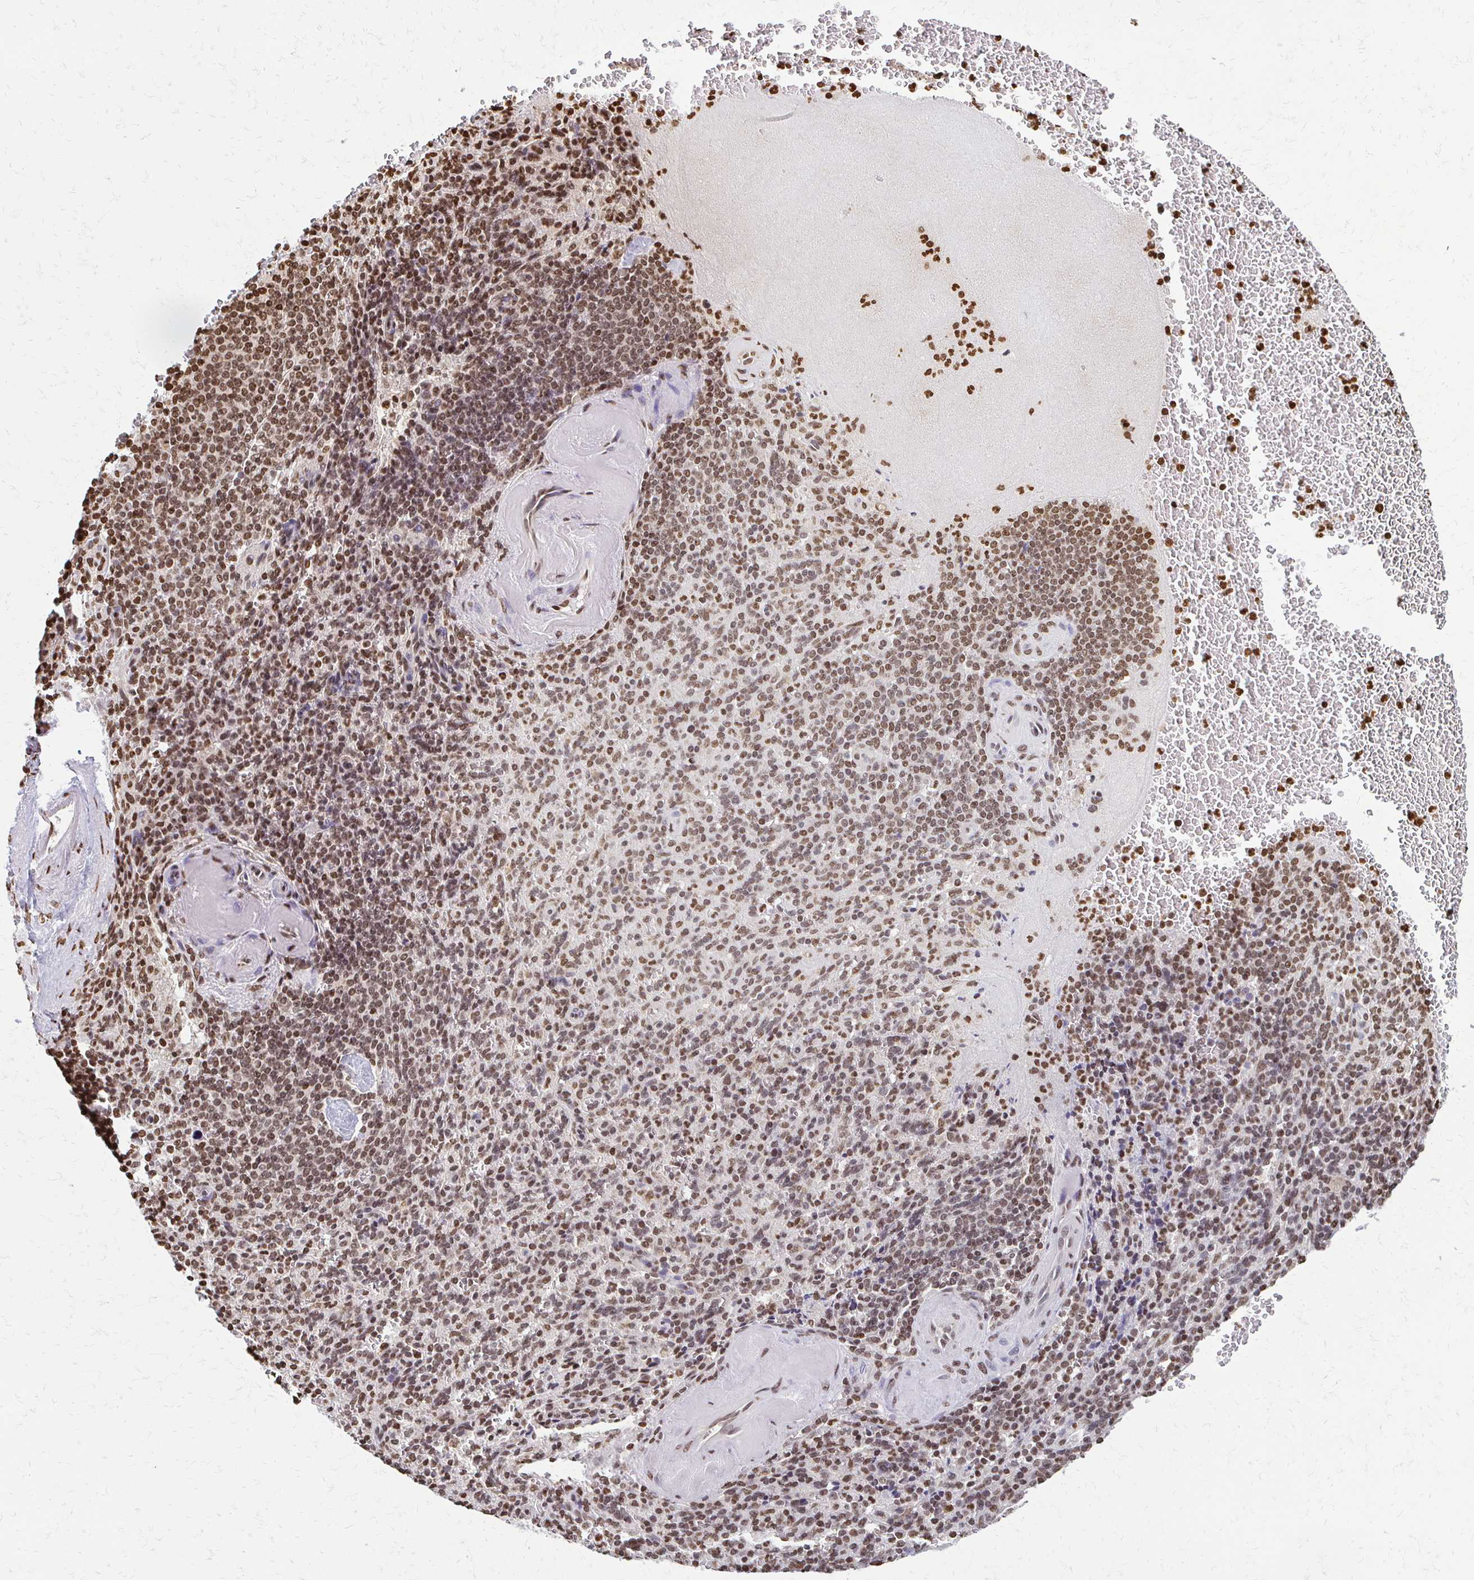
{"staining": {"intensity": "moderate", "quantity": ">75%", "location": "nuclear"}, "tissue": "spleen", "cell_type": "Cells in red pulp", "image_type": "normal", "snomed": [{"axis": "morphology", "description": "Normal tissue, NOS"}, {"axis": "topography", "description": "Spleen"}], "caption": "This is a photomicrograph of IHC staining of normal spleen, which shows moderate positivity in the nuclear of cells in red pulp.", "gene": "HOXA9", "patient": {"sex": "female", "age": 74}}